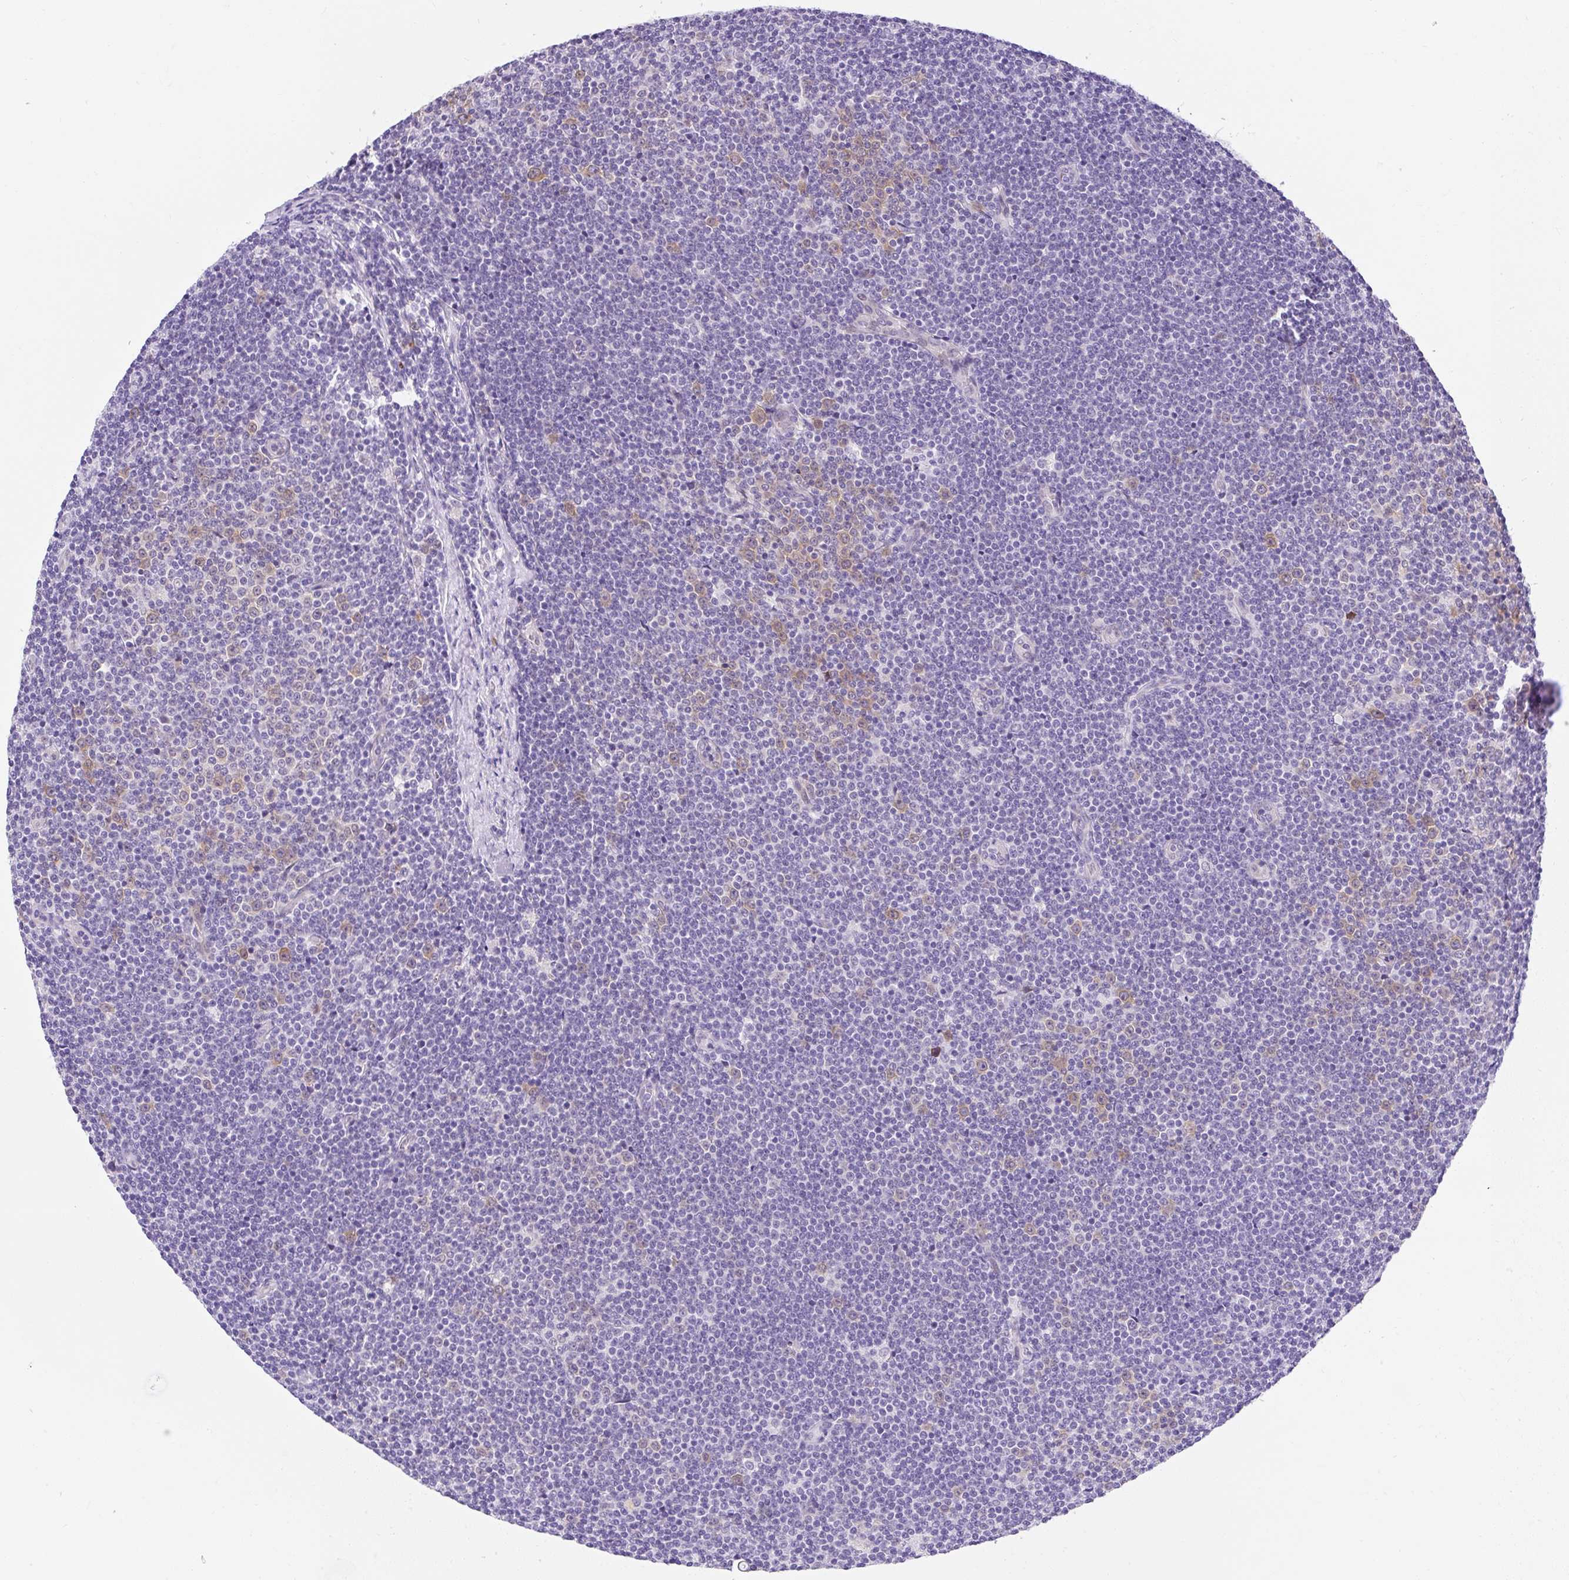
{"staining": {"intensity": "negative", "quantity": "none", "location": "none"}, "tissue": "lymphoma", "cell_type": "Tumor cells", "image_type": "cancer", "snomed": [{"axis": "morphology", "description": "Malignant lymphoma, non-Hodgkin's type, Low grade"}, {"axis": "topography", "description": "Lymph node"}], "caption": "DAB (3,3'-diaminobenzidine) immunohistochemical staining of human low-grade malignant lymphoma, non-Hodgkin's type displays no significant expression in tumor cells.", "gene": "GOLGA8A", "patient": {"sex": "male", "age": 48}}